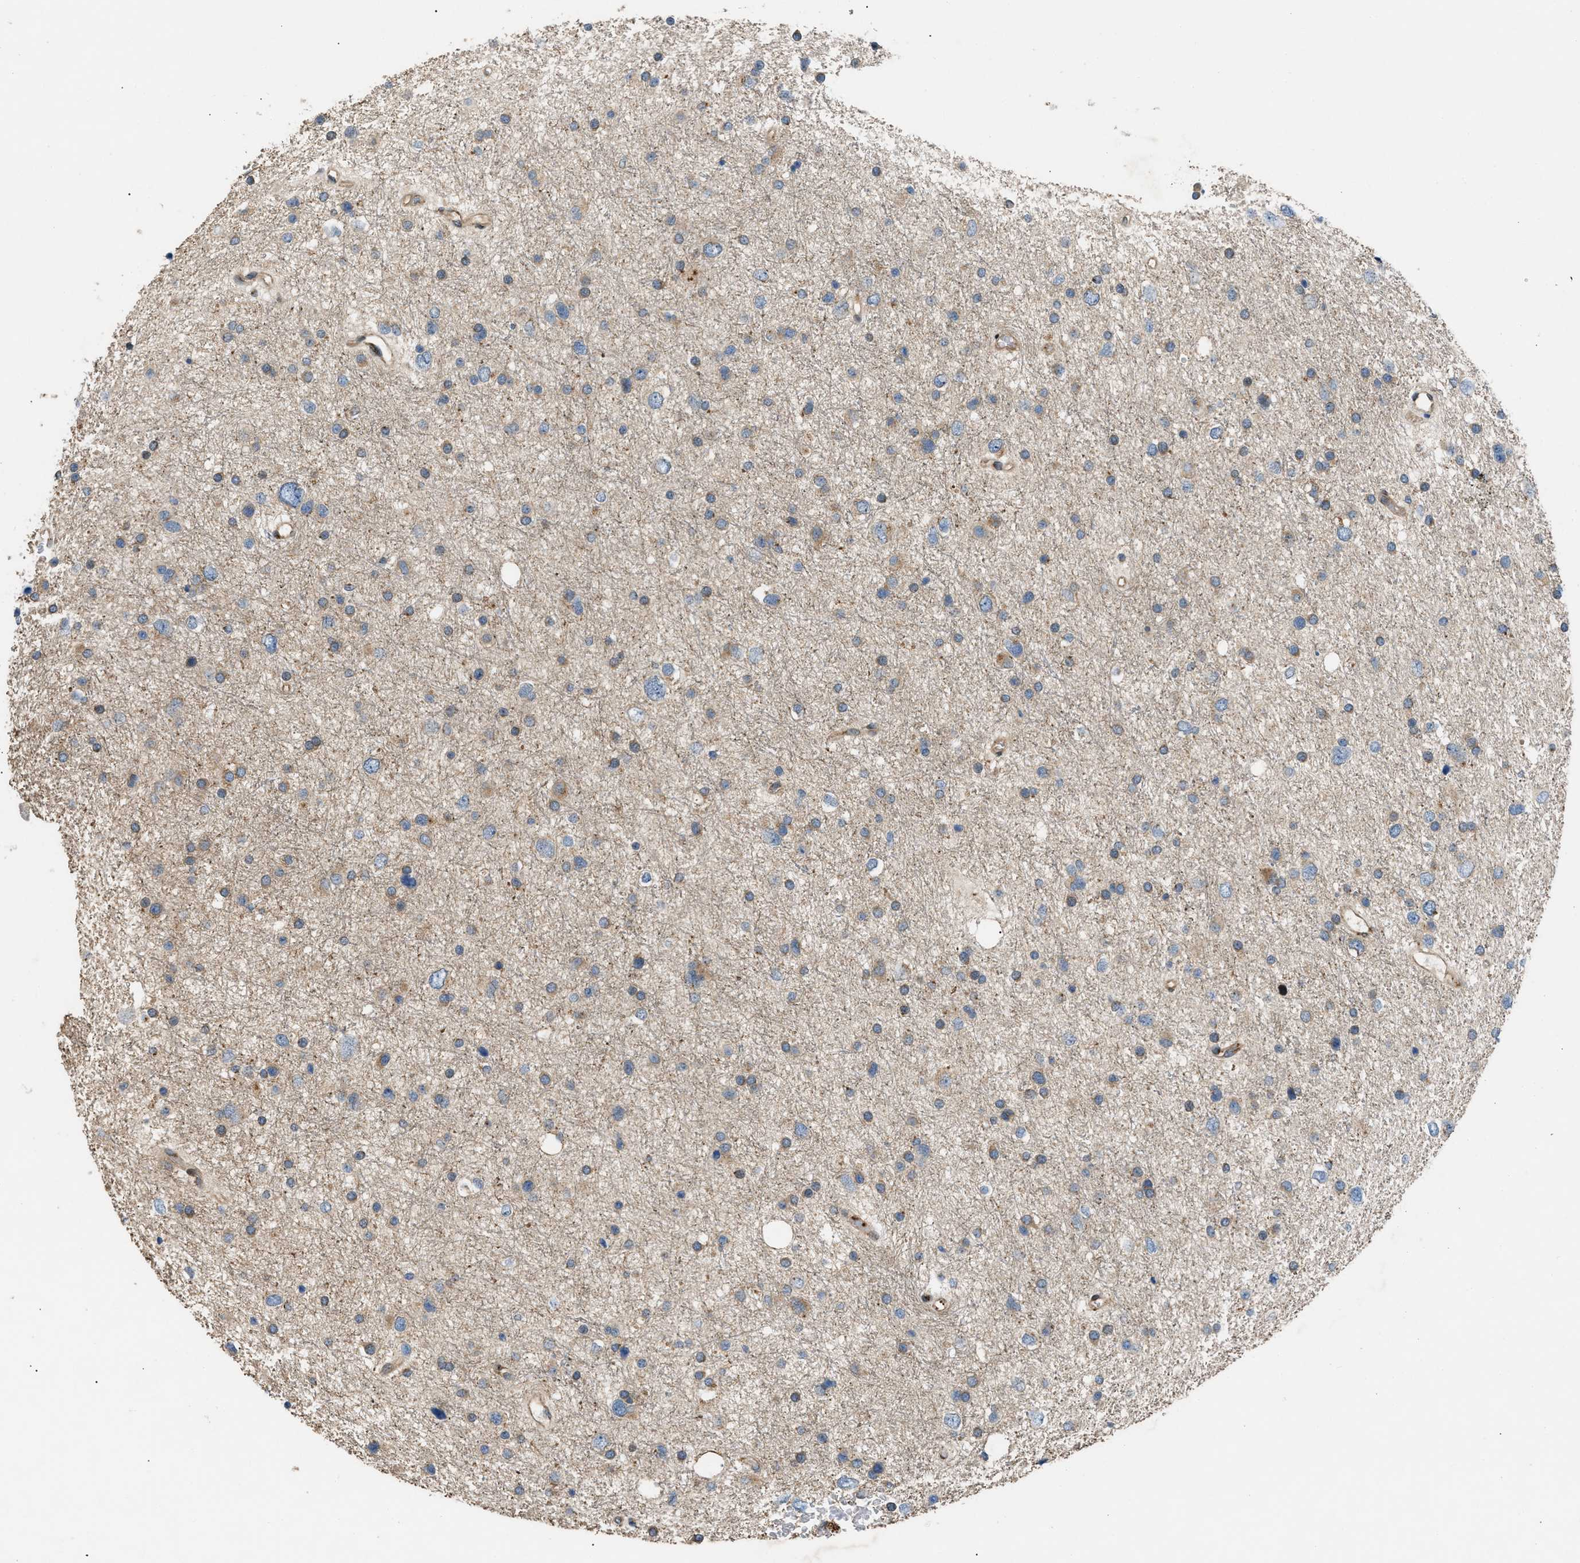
{"staining": {"intensity": "moderate", "quantity": ">75%", "location": "cytoplasmic/membranous"}, "tissue": "glioma", "cell_type": "Tumor cells", "image_type": "cancer", "snomed": [{"axis": "morphology", "description": "Glioma, malignant, Low grade"}, {"axis": "topography", "description": "Brain"}], "caption": "Moderate cytoplasmic/membranous protein positivity is seen in approximately >75% of tumor cells in glioma. The staining is performed using DAB (3,3'-diaminobenzidine) brown chromogen to label protein expression. The nuclei are counter-stained blue using hematoxylin.", "gene": "LYSMD3", "patient": {"sex": "female", "age": 37}}